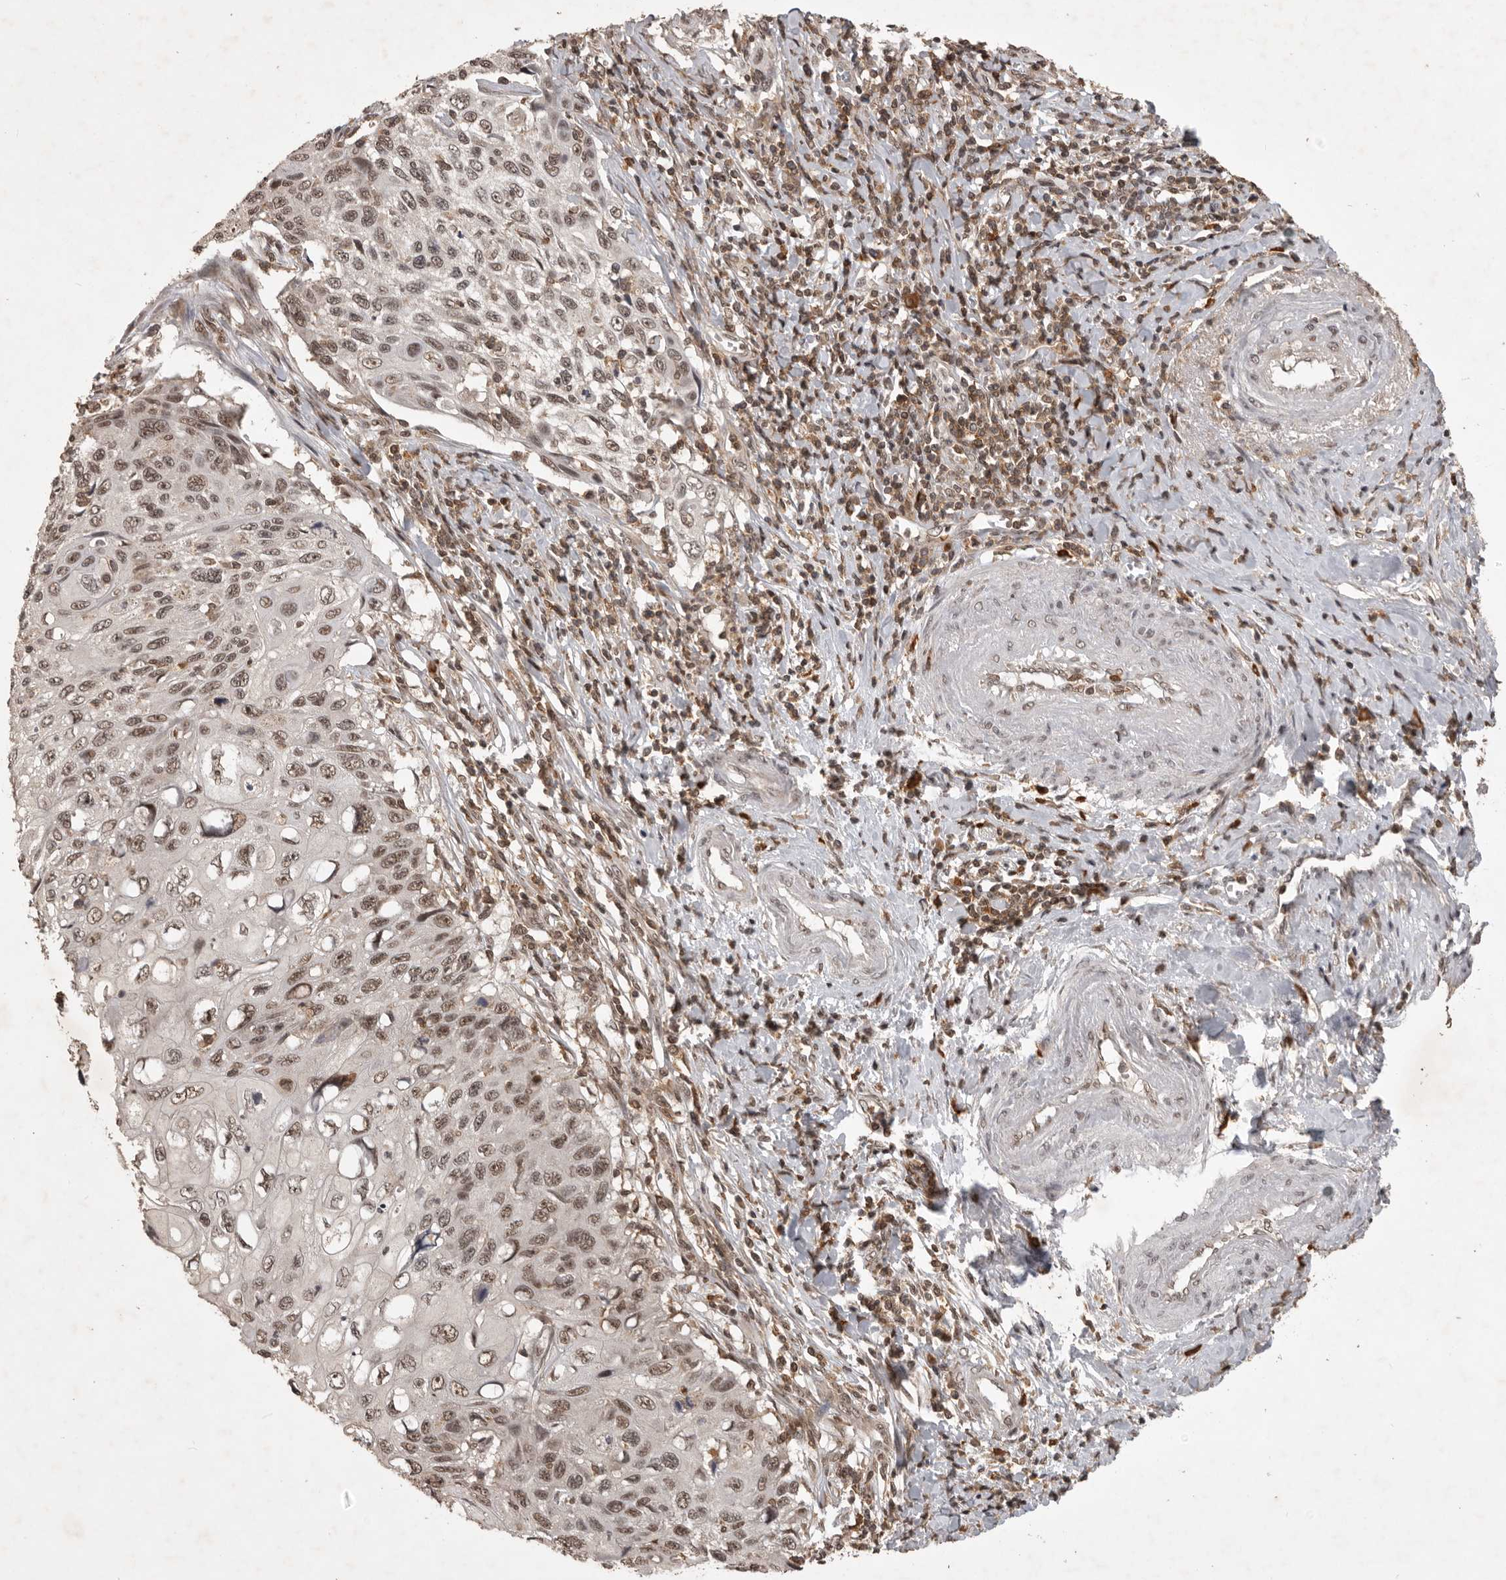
{"staining": {"intensity": "weak", "quantity": ">75%", "location": "nuclear"}, "tissue": "cervical cancer", "cell_type": "Tumor cells", "image_type": "cancer", "snomed": [{"axis": "morphology", "description": "Squamous cell carcinoma, NOS"}, {"axis": "topography", "description": "Cervix"}], "caption": "This photomicrograph shows immunohistochemistry (IHC) staining of cervical cancer (squamous cell carcinoma), with low weak nuclear positivity in about >75% of tumor cells.", "gene": "CBLL1", "patient": {"sex": "female", "age": 70}}